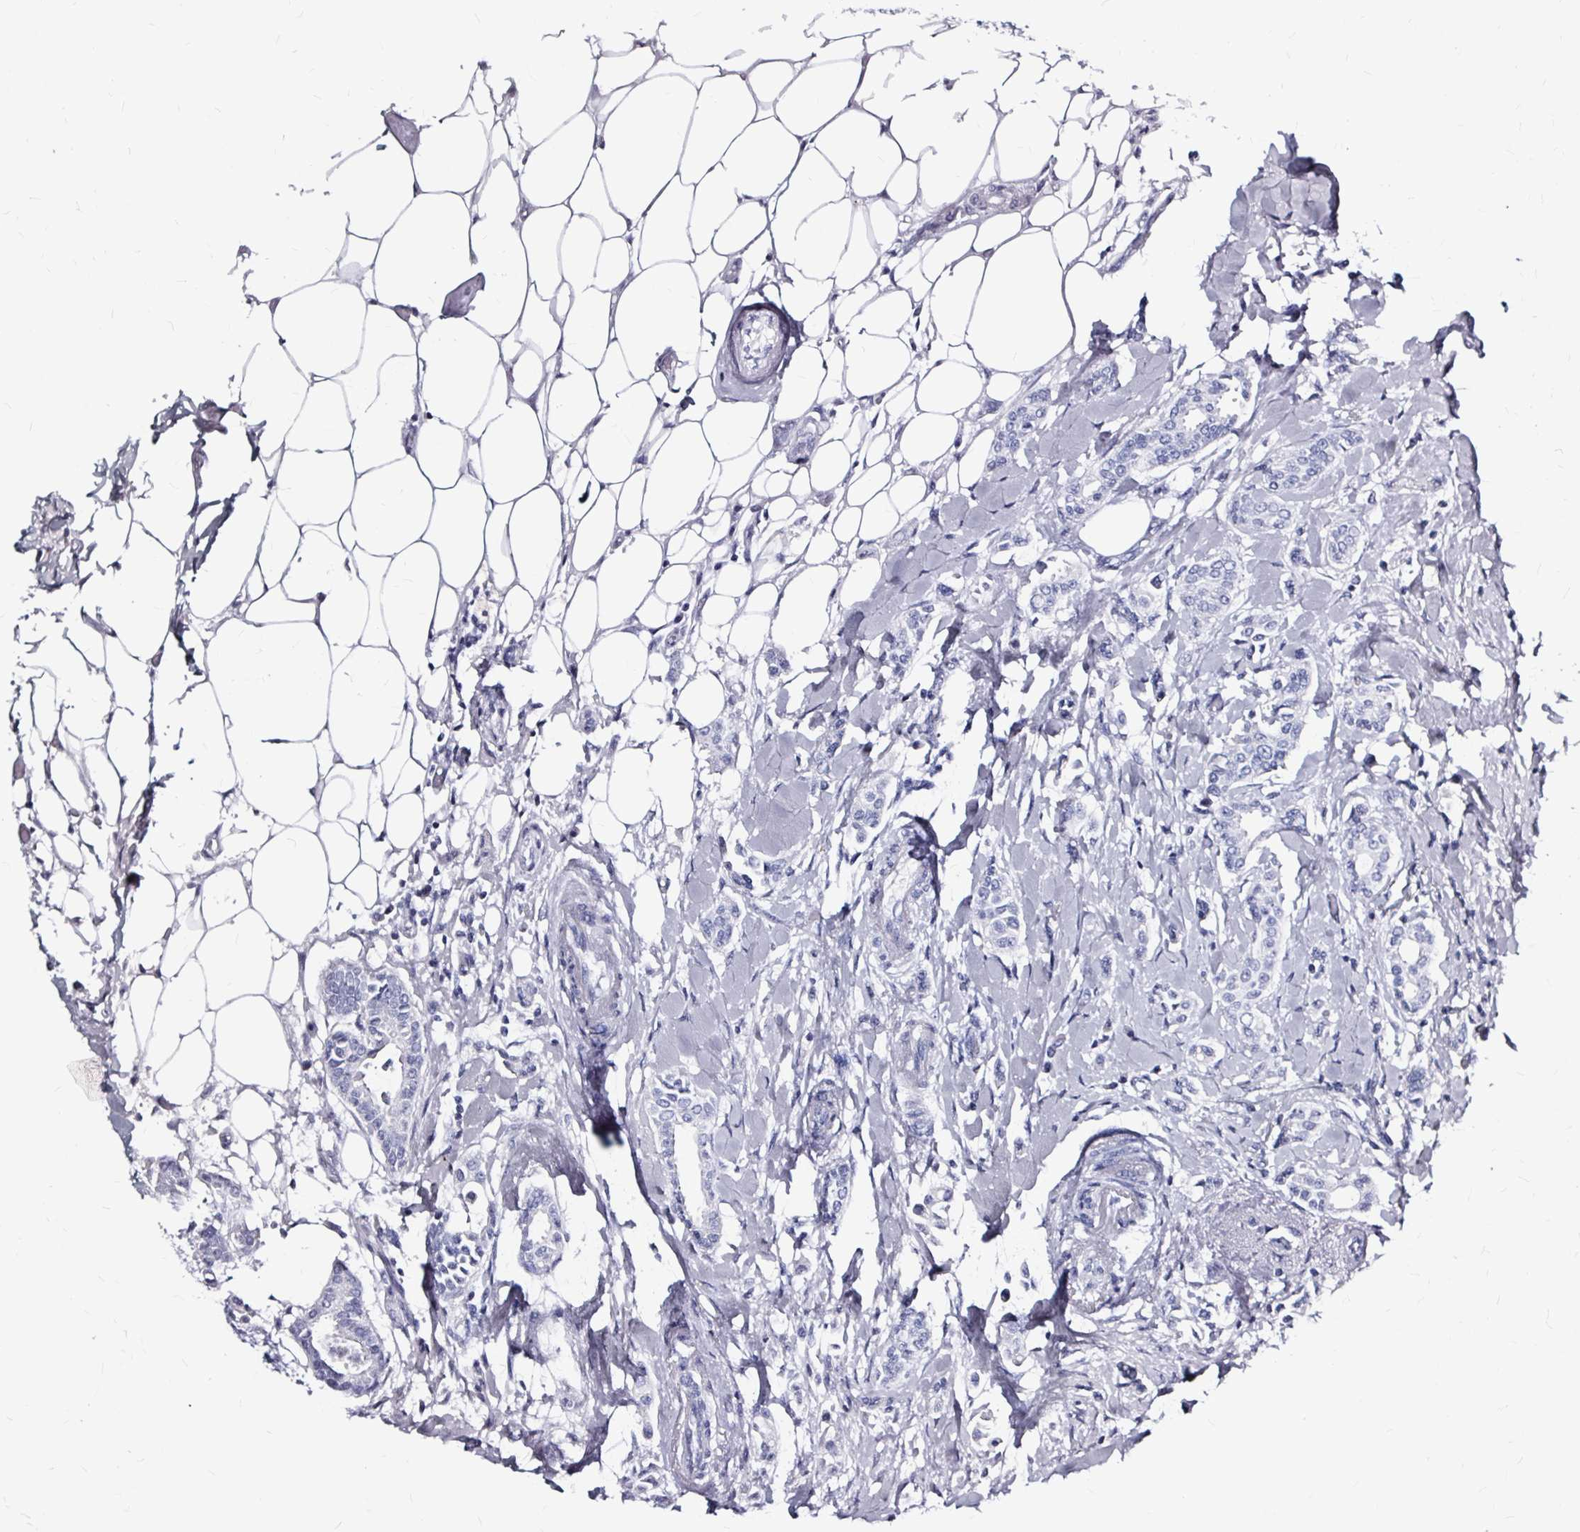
{"staining": {"intensity": "negative", "quantity": "none", "location": "none"}, "tissue": "breast cancer", "cell_type": "Tumor cells", "image_type": "cancer", "snomed": [{"axis": "morphology", "description": "Duct carcinoma"}, {"axis": "topography", "description": "Breast"}], "caption": "This is a histopathology image of immunohistochemistry staining of breast invasive ductal carcinoma, which shows no positivity in tumor cells. (DAB (3,3'-diaminobenzidine) IHC visualized using brightfield microscopy, high magnification).", "gene": "LUZP4", "patient": {"sex": "female", "age": 64}}